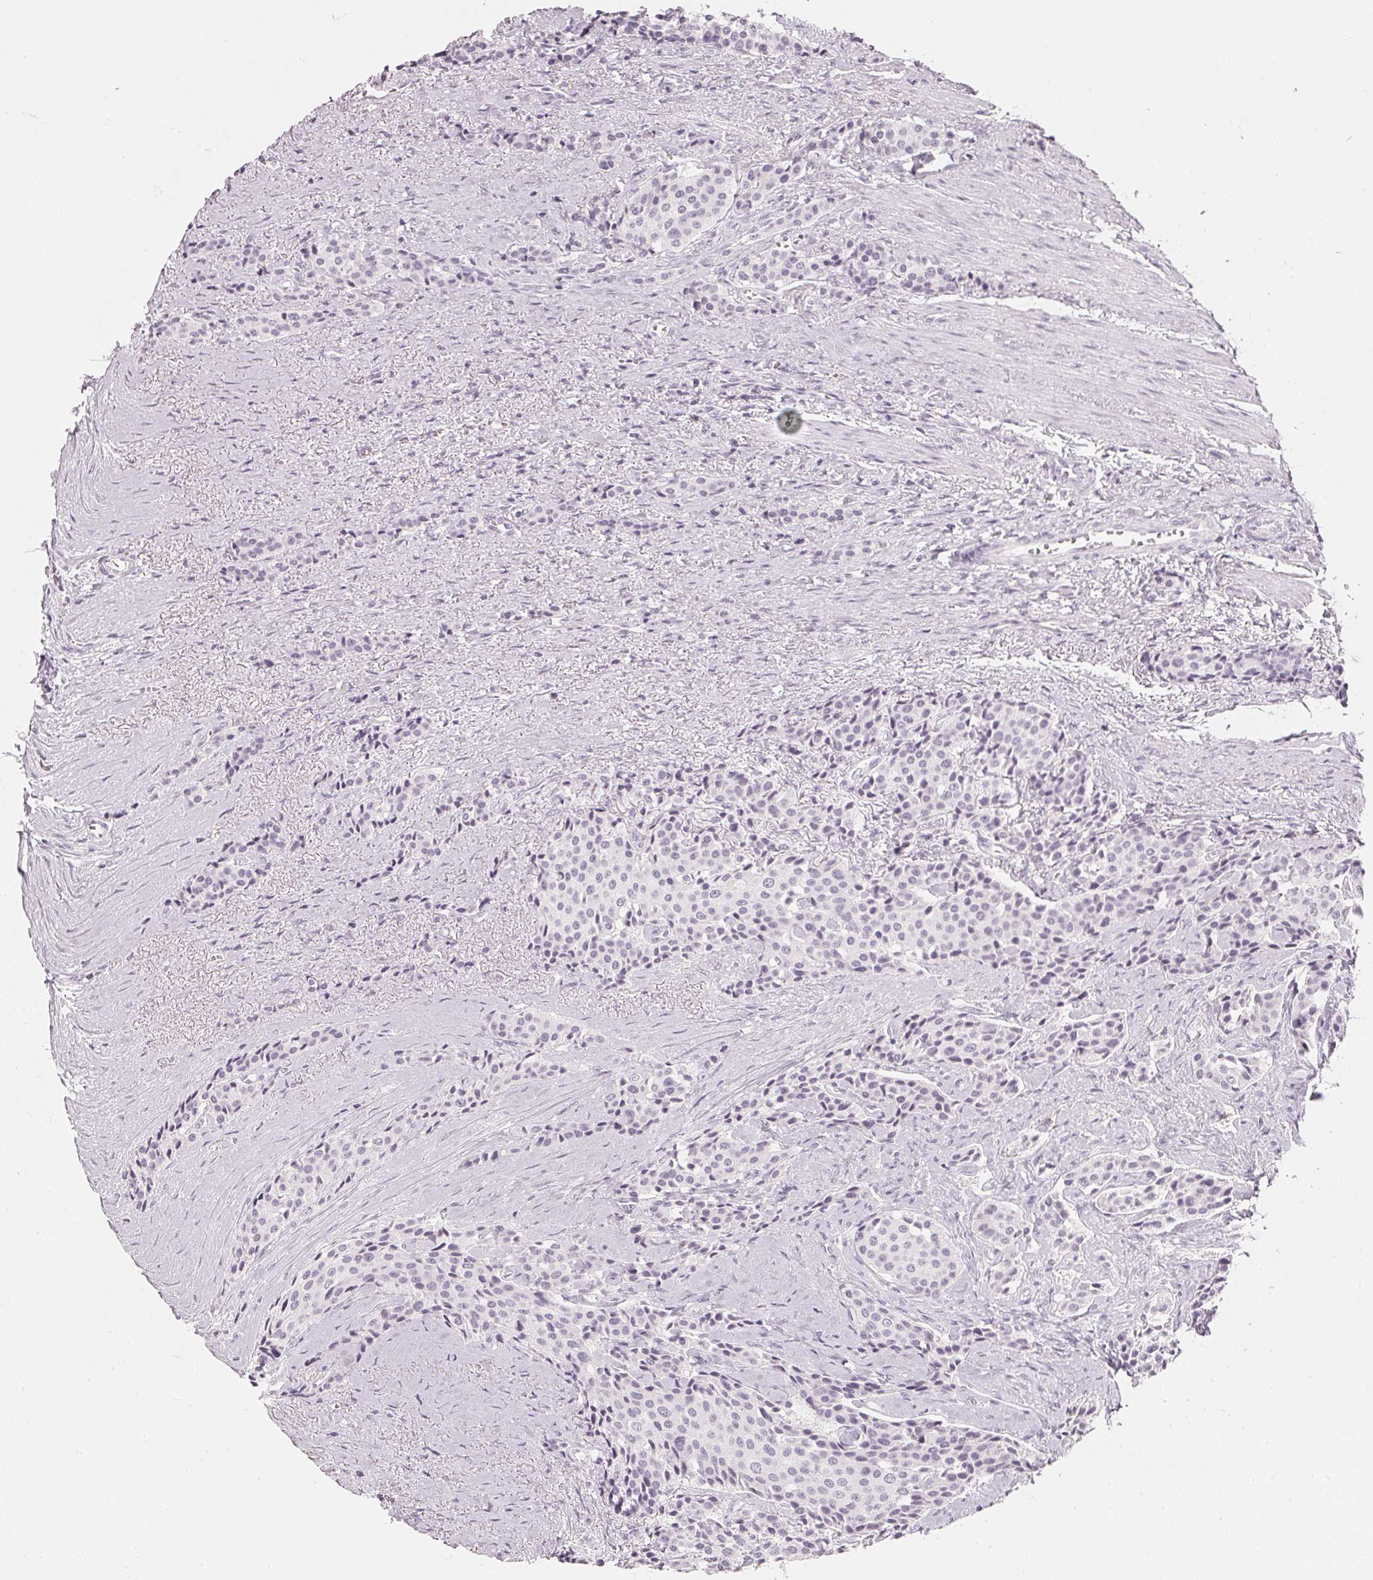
{"staining": {"intensity": "negative", "quantity": "none", "location": "none"}, "tissue": "carcinoid", "cell_type": "Tumor cells", "image_type": "cancer", "snomed": [{"axis": "morphology", "description": "Carcinoid, malignant, NOS"}, {"axis": "topography", "description": "Small intestine"}], "caption": "This photomicrograph is of carcinoid stained with immunohistochemistry to label a protein in brown with the nuclei are counter-stained blue. There is no expression in tumor cells.", "gene": "SLC22A8", "patient": {"sex": "male", "age": 73}}